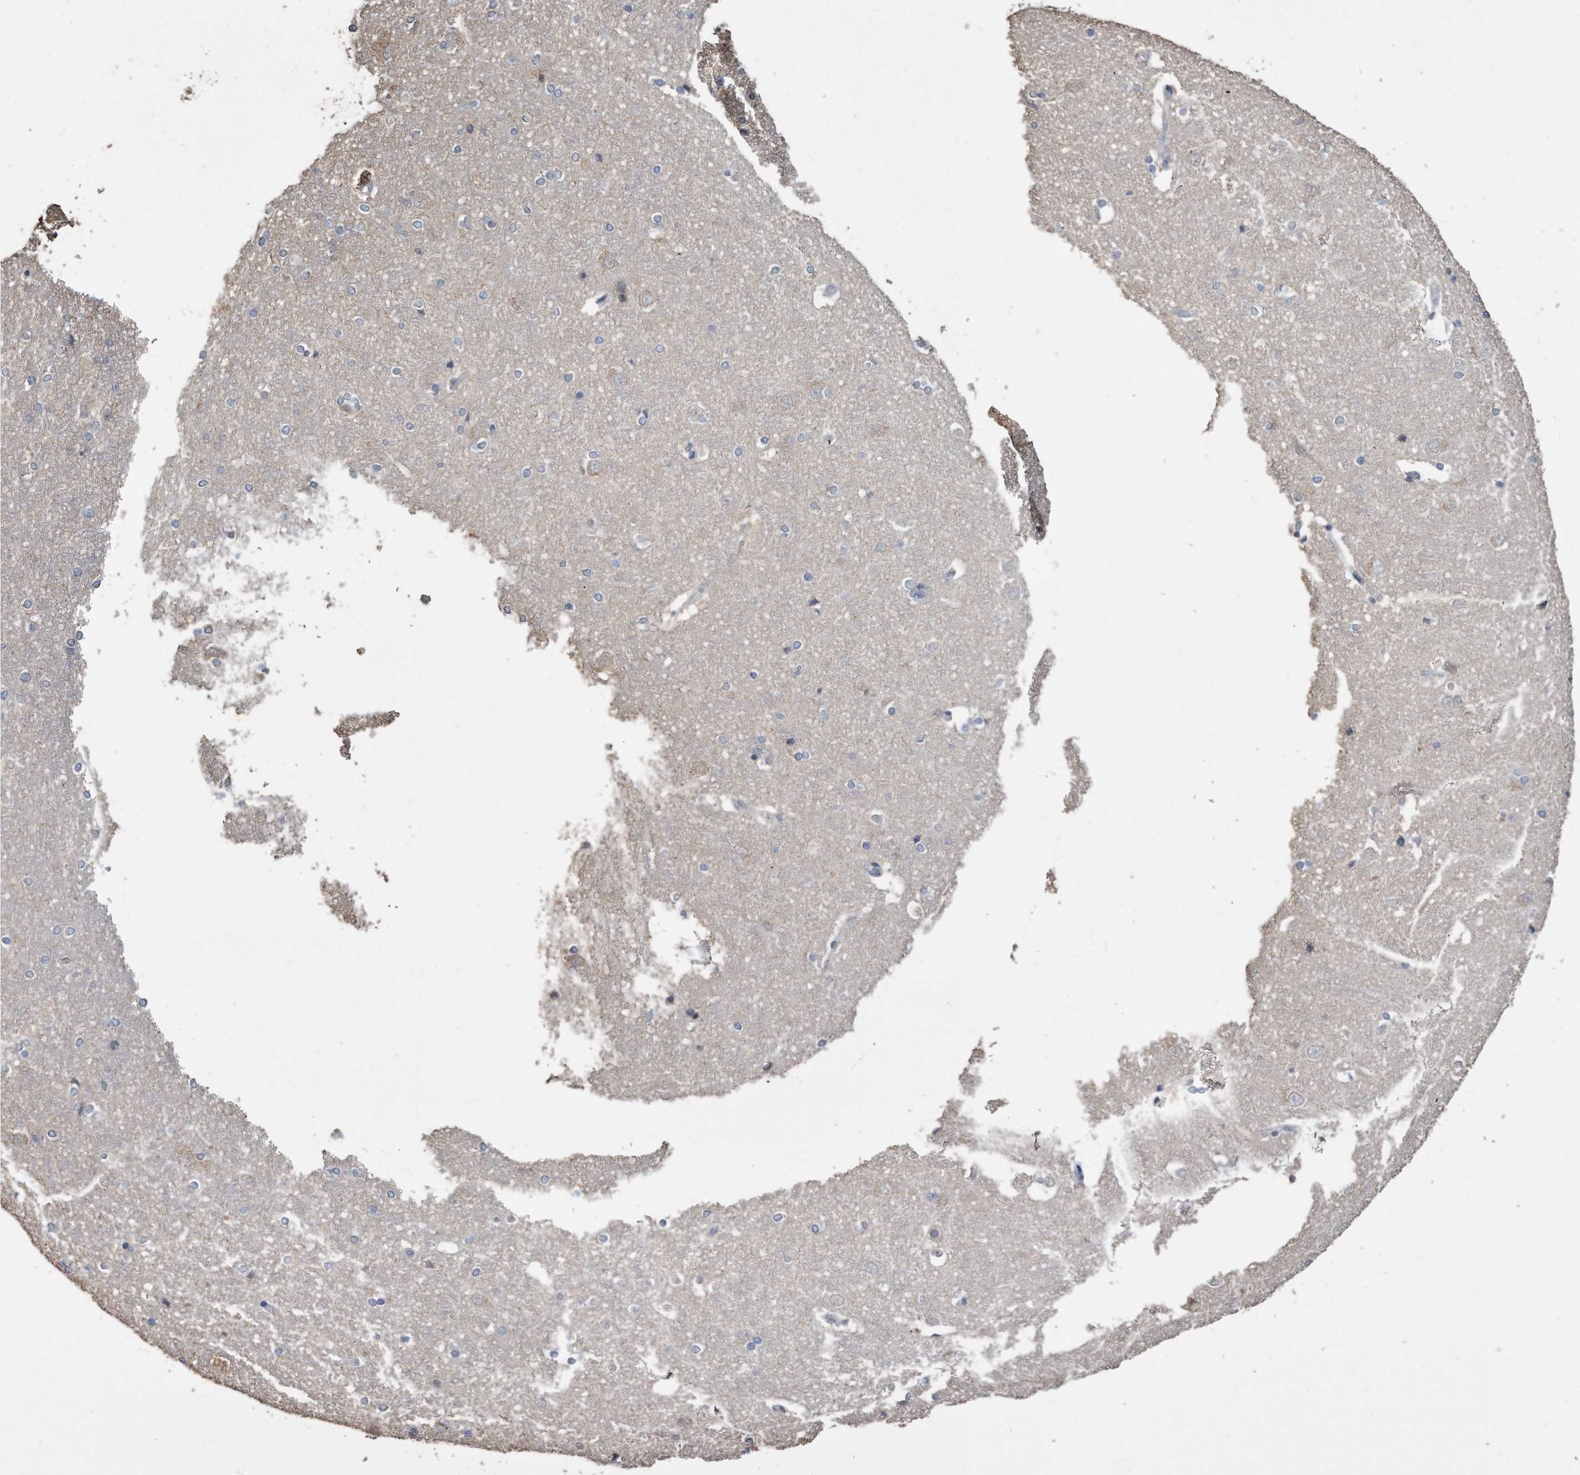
{"staining": {"intensity": "negative", "quantity": "none", "location": "none"}, "tissue": "cerebral cortex", "cell_type": "Endothelial cells", "image_type": "normal", "snomed": [{"axis": "morphology", "description": "Normal tissue, NOS"}, {"axis": "topography", "description": "Cerebral cortex"}], "caption": "The immunohistochemistry (IHC) histopathology image has no significant staining in endothelial cells of cerebral cortex. The staining is performed using DAB brown chromogen with nuclei counter-stained in using hematoxylin.", "gene": "CDCP1", "patient": {"sex": "male", "age": 54}}